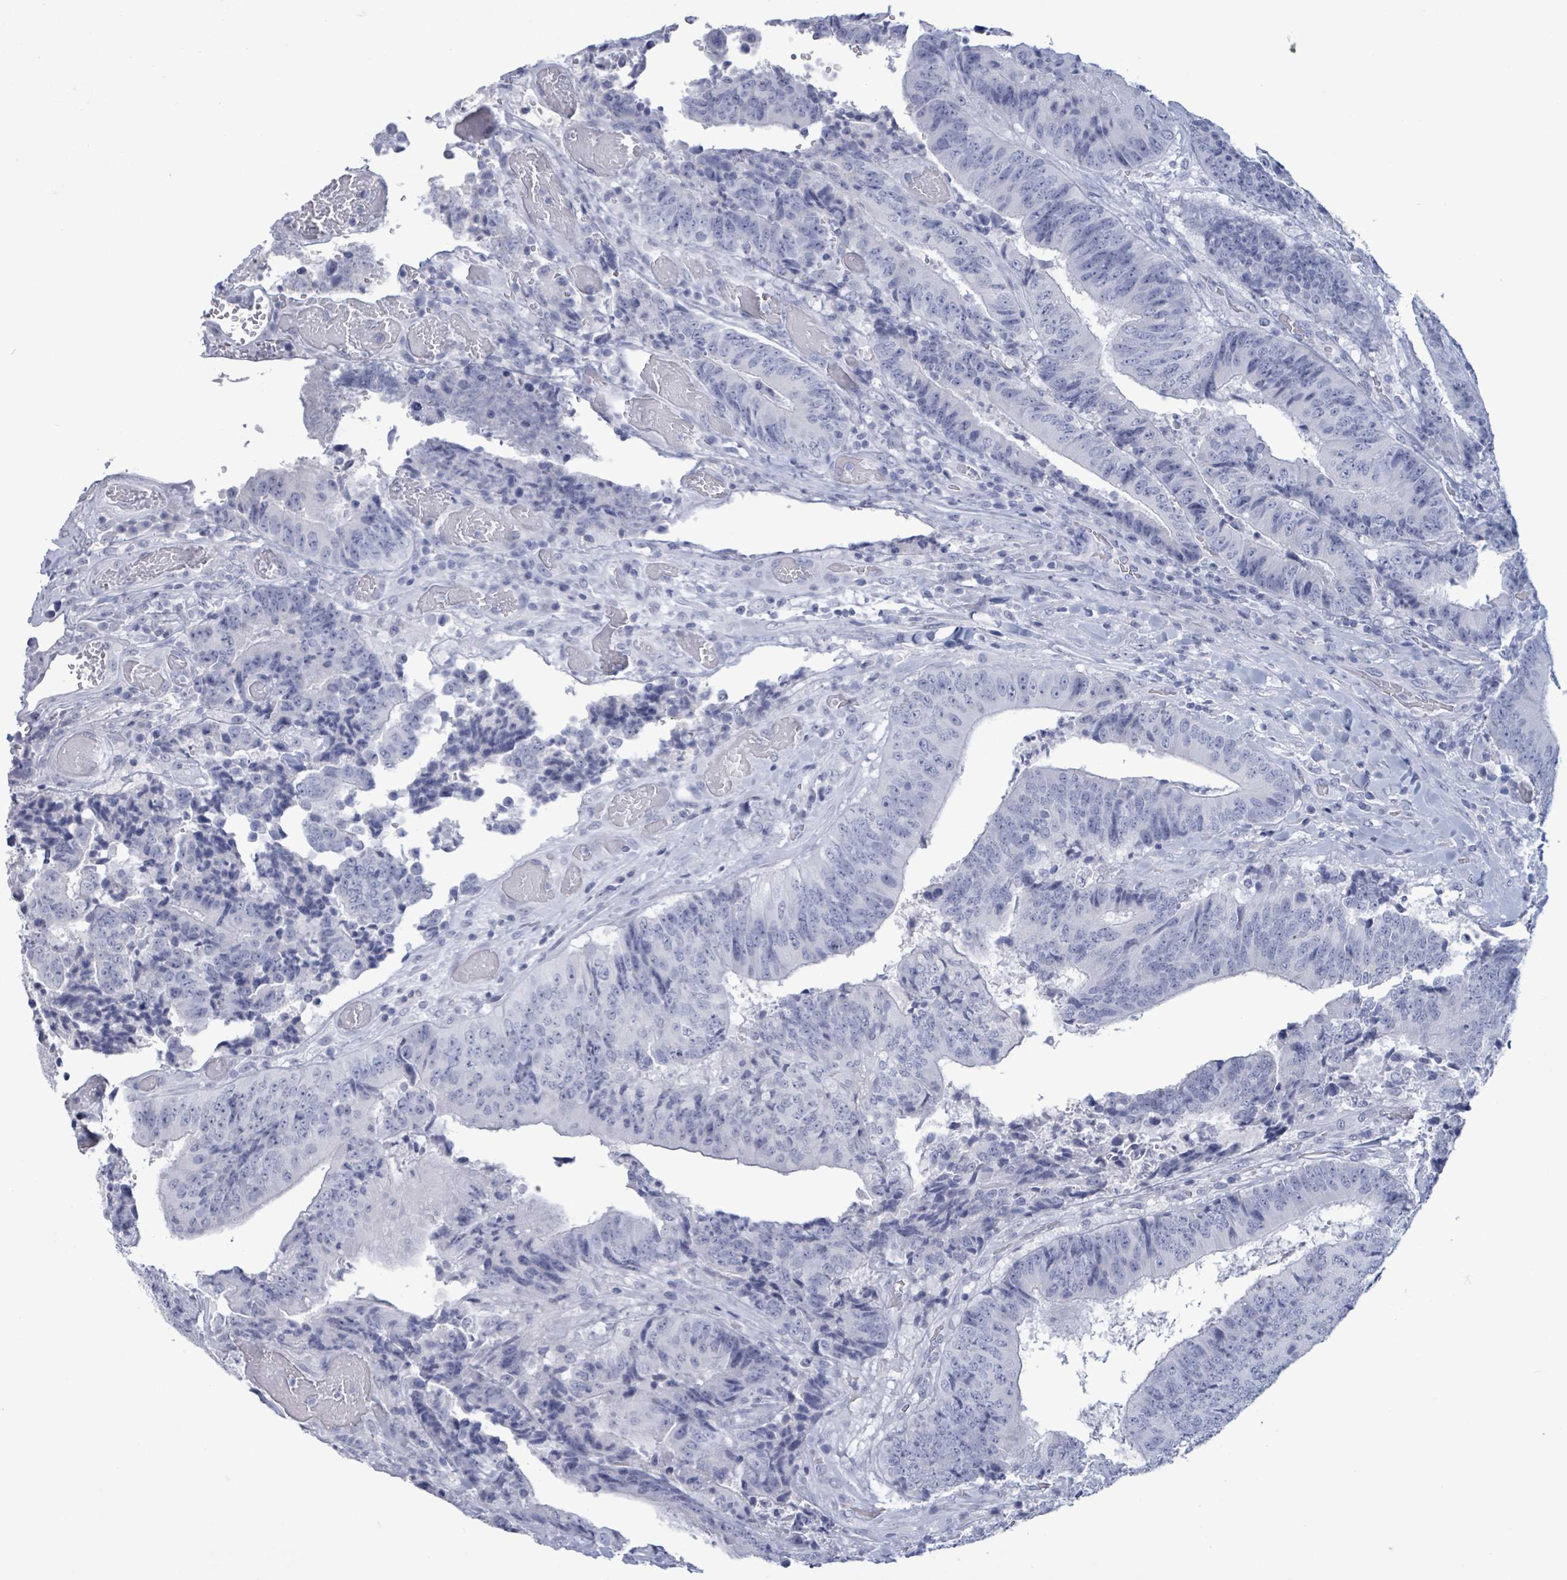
{"staining": {"intensity": "negative", "quantity": "none", "location": "none"}, "tissue": "colorectal cancer", "cell_type": "Tumor cells", "image_type": "cancer", "snomed": [{"axis": "morphology", "description": "Adenocarcinoma, NOS"}, {"axis": "topography", "description": "Rectum"}], "caption": "There is no significant staining in tumor cells of colorectal adenocarcinoma. Nuclei are stained in blue.", "gene": "NKX2-1", "patient": {"sex": "male", "age": 72}}